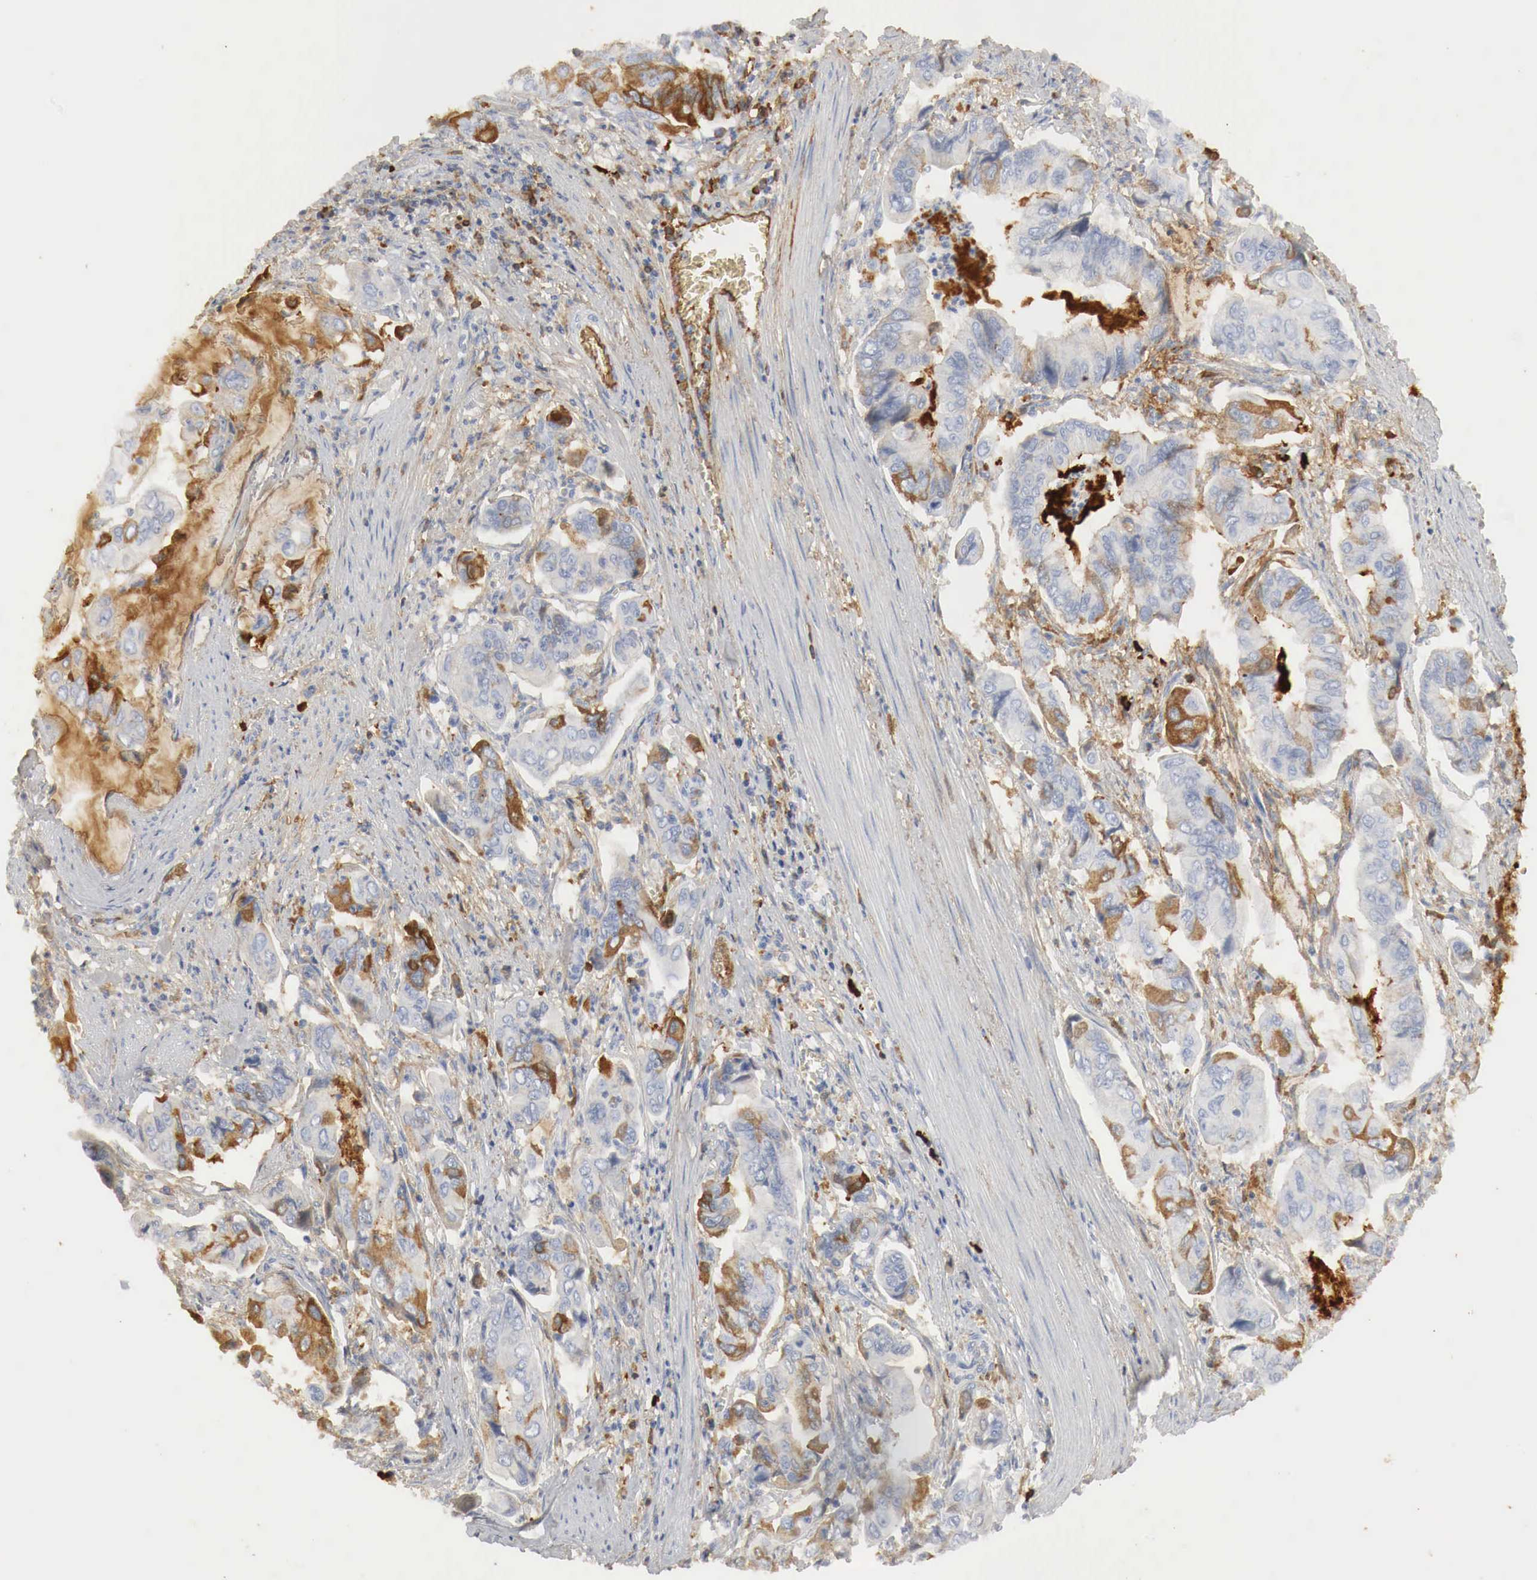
{"staining": {"intensity": "moderate", "quantity": "25%-75%", "location": "cytoplasmic/membranous"}, "tissue": "stomach cancer", "cell_type": "Tumor cells", "image_type": "cancer", "snomed": [{"axis": "morphology", "description": "Adenocarcinoma, NOS"}, {"axis": "topography", "description": "Stomach, upper"}], "caption": "Human stomach cancer stained for a protein (brown) demonstrates moderate cytoplasmic/membranous positive positivity in about 25%-75% of tumor cells.", "gene": "IGLC3", "patient": {"sex": "male", "age": 80}}